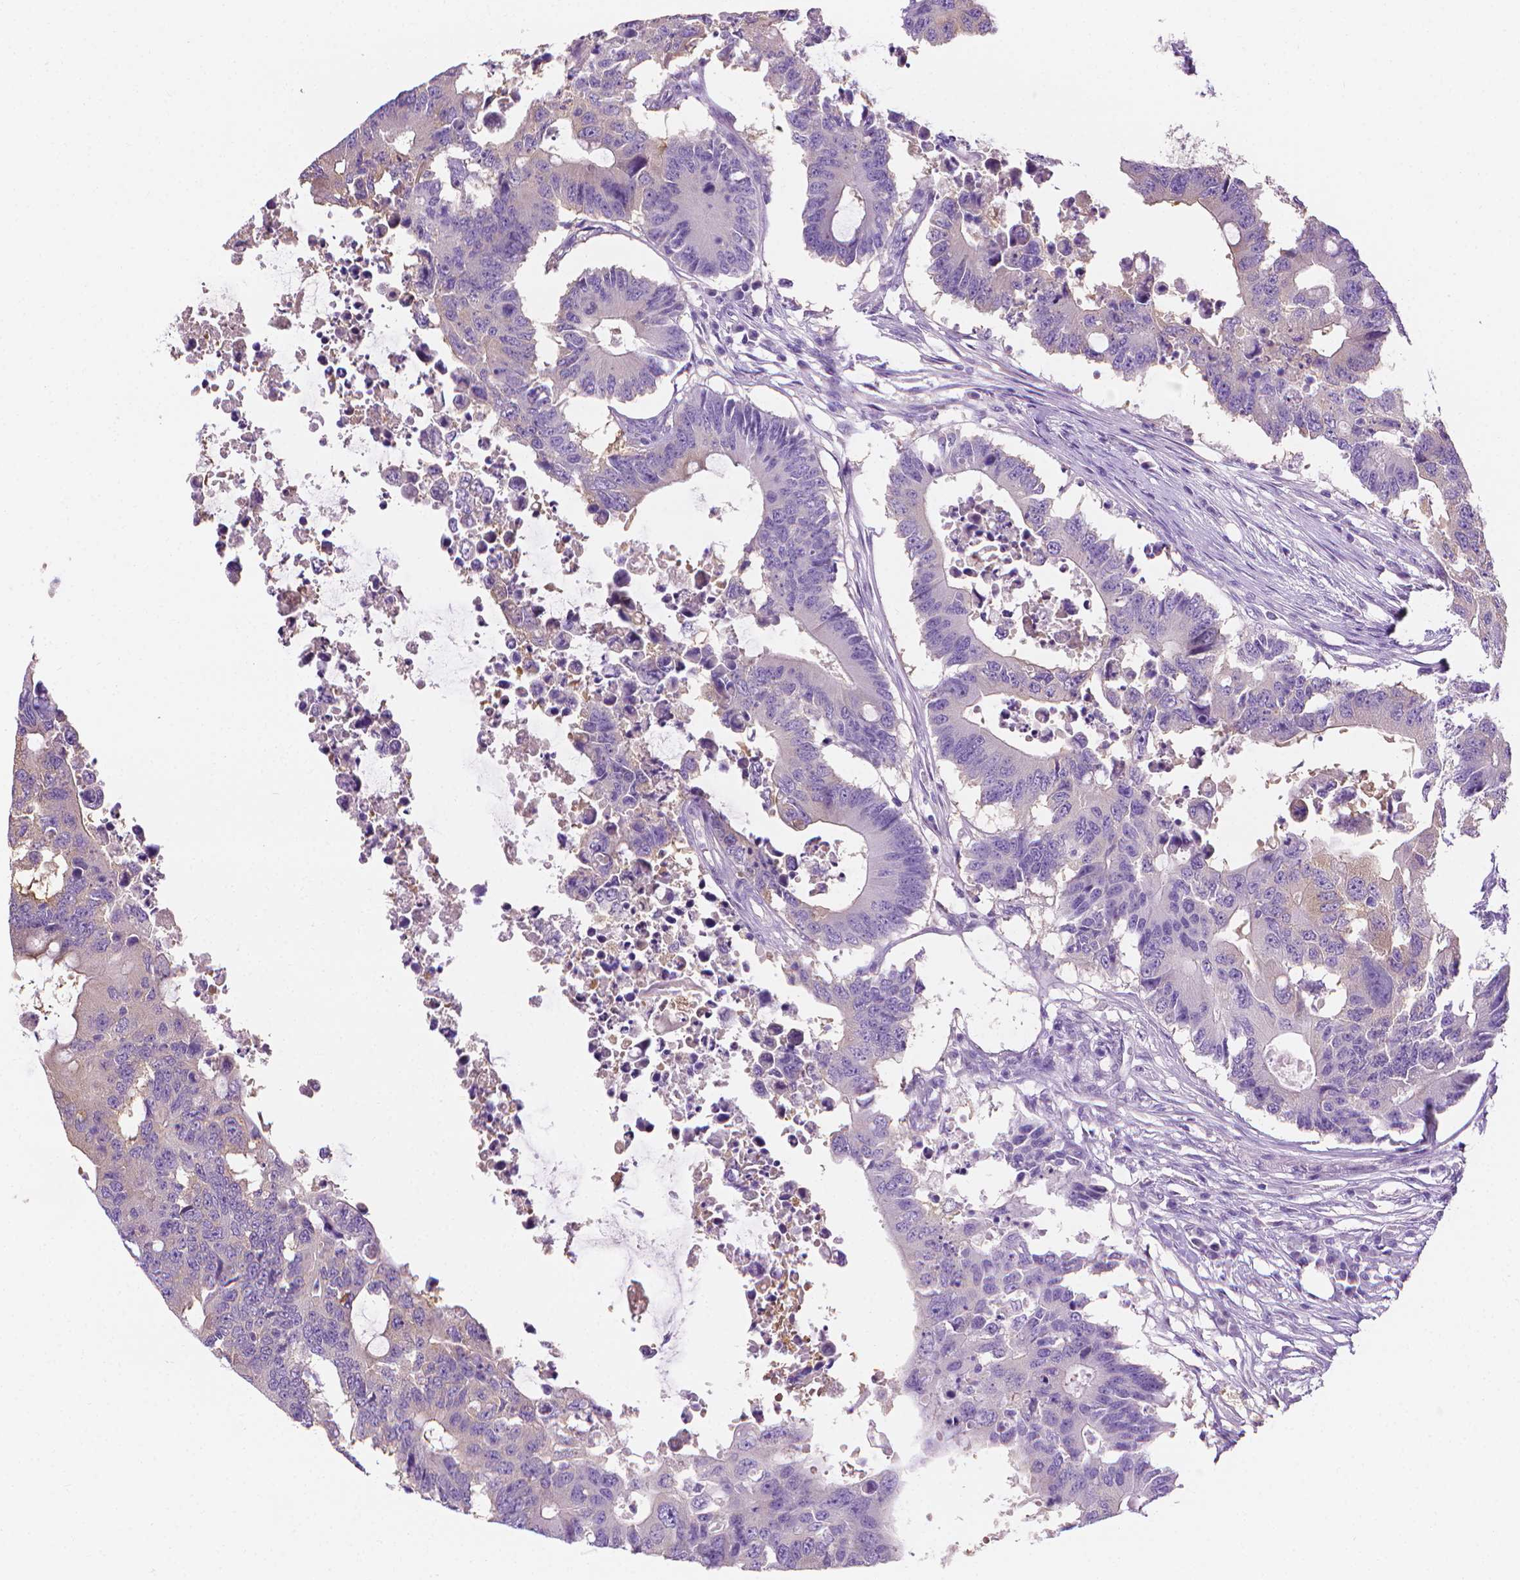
{"staining": {"intensity": "negative", "quantity": "none", "location": "none"}, "tissue": "colorectal cancer", "cell_type": "Tumor cells", "image_type": "cancer", "snomed": [{"axis": "morphology", "description": "Adenocarcinoma, NOS"}, {"axis": "topography", "description": "Colon"}], "caption": "IHC image of neoplastic tissue: human colorectal cancer stained with DAB (3,3'-diaminobenzidine) exhibits no significant protein positivity in tumor cells.", "gene": "FASN", "patient": {"sex": "male", "age": 71}}